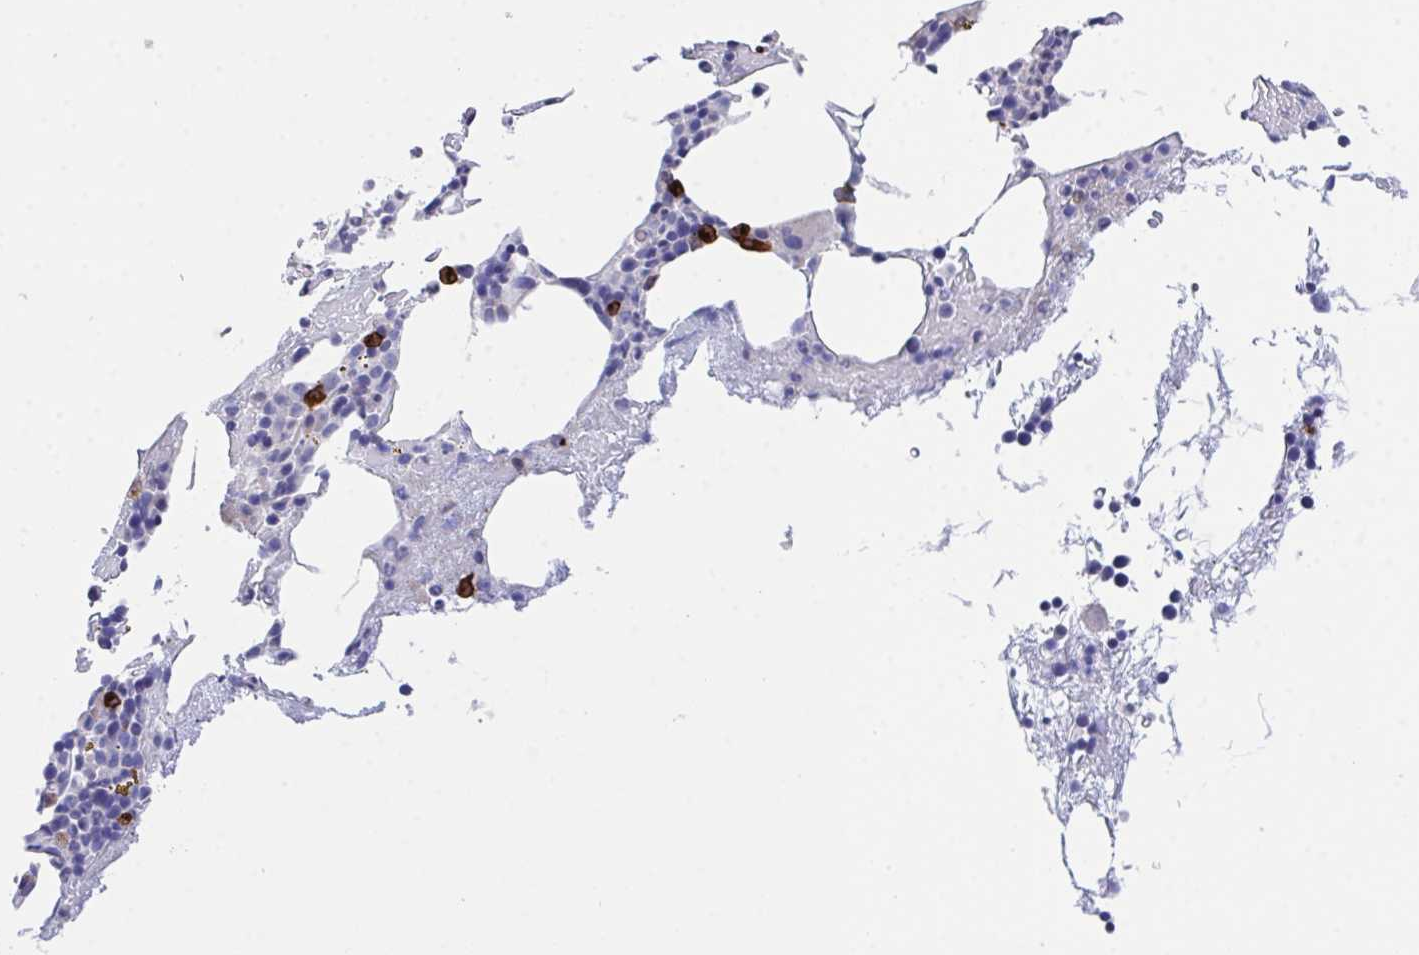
{"staining": {"intensity": "strong", "quantity": "<25%", "location": "cytoplasmic/membranous"}, "tissue": "bone marrow", "cell_type": "Hematopoietic cells", "image_type": "normal", "snomed": [{"axis": "morphology", "description": "Normal tissue, NOS"}, {"axis": "topography", "description": "Bone marrow"}], "caption": "Strong cytoplasmic/membranous positivity for a protein is seen in about <25% of hematopoietic cells of normal bone marrow using immunohistochemistry (IHC).", "gene": "PRG3", "patient": {"sex": "female", "age": 62}}